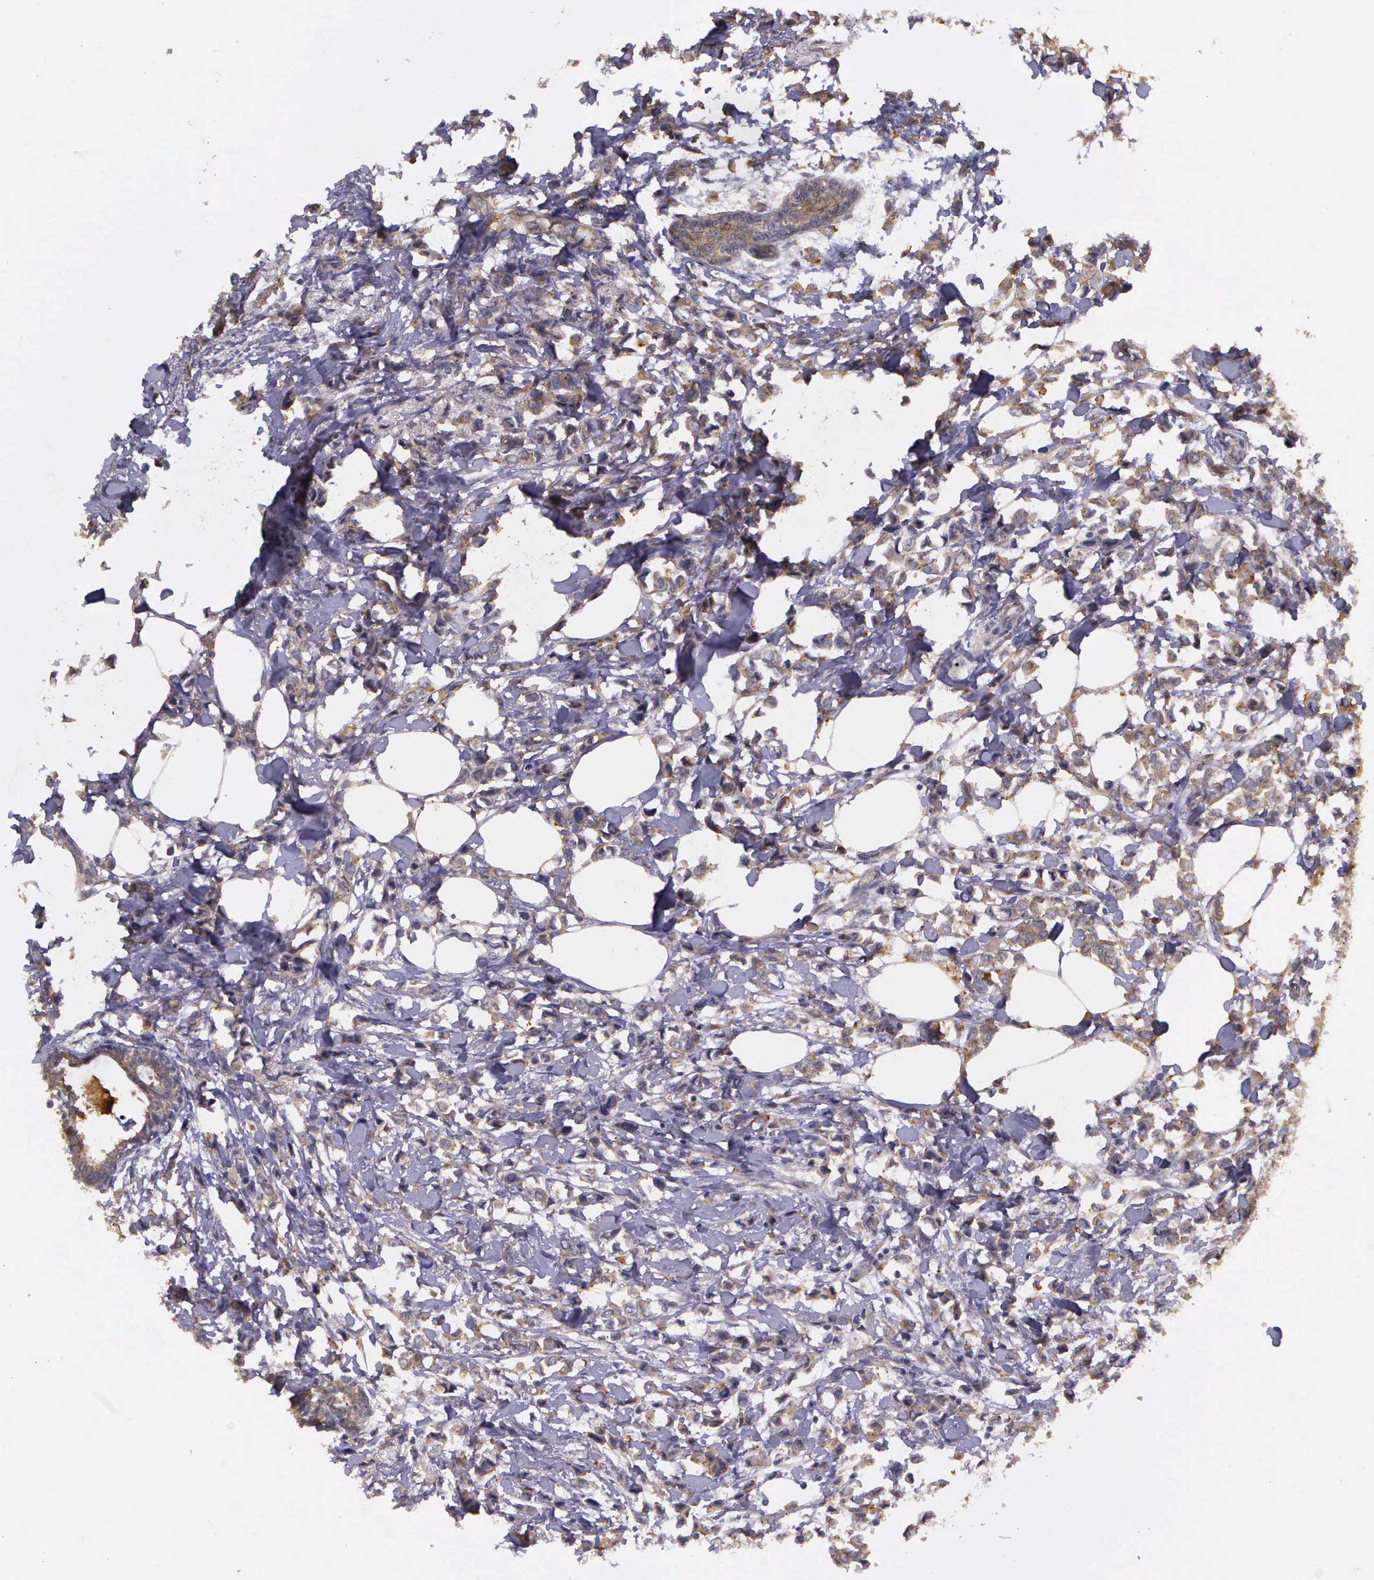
{"staining": {"intensity": "moderate", "quantity": ">75%", "location": "cytoplasmic/membranous"}, "tissue": "breast cancer", "cell_type": "Tumor cells", "image_type": "cancer", "snomed": [{"axis": "morphology", "description": "Lobular carcinoma"}, {"axis": "topography", "description": "Breast"}], "caption": "Immunohistochemistry micrograph of lobular carcinoma (breast) stained for a protein (brown), which shows medium levels of moderate cytoplasmic/membranous staining in approximately >75% of tumor cells.", "gene": "EIF5", "patient": {"sex": "female", "age": 51}}